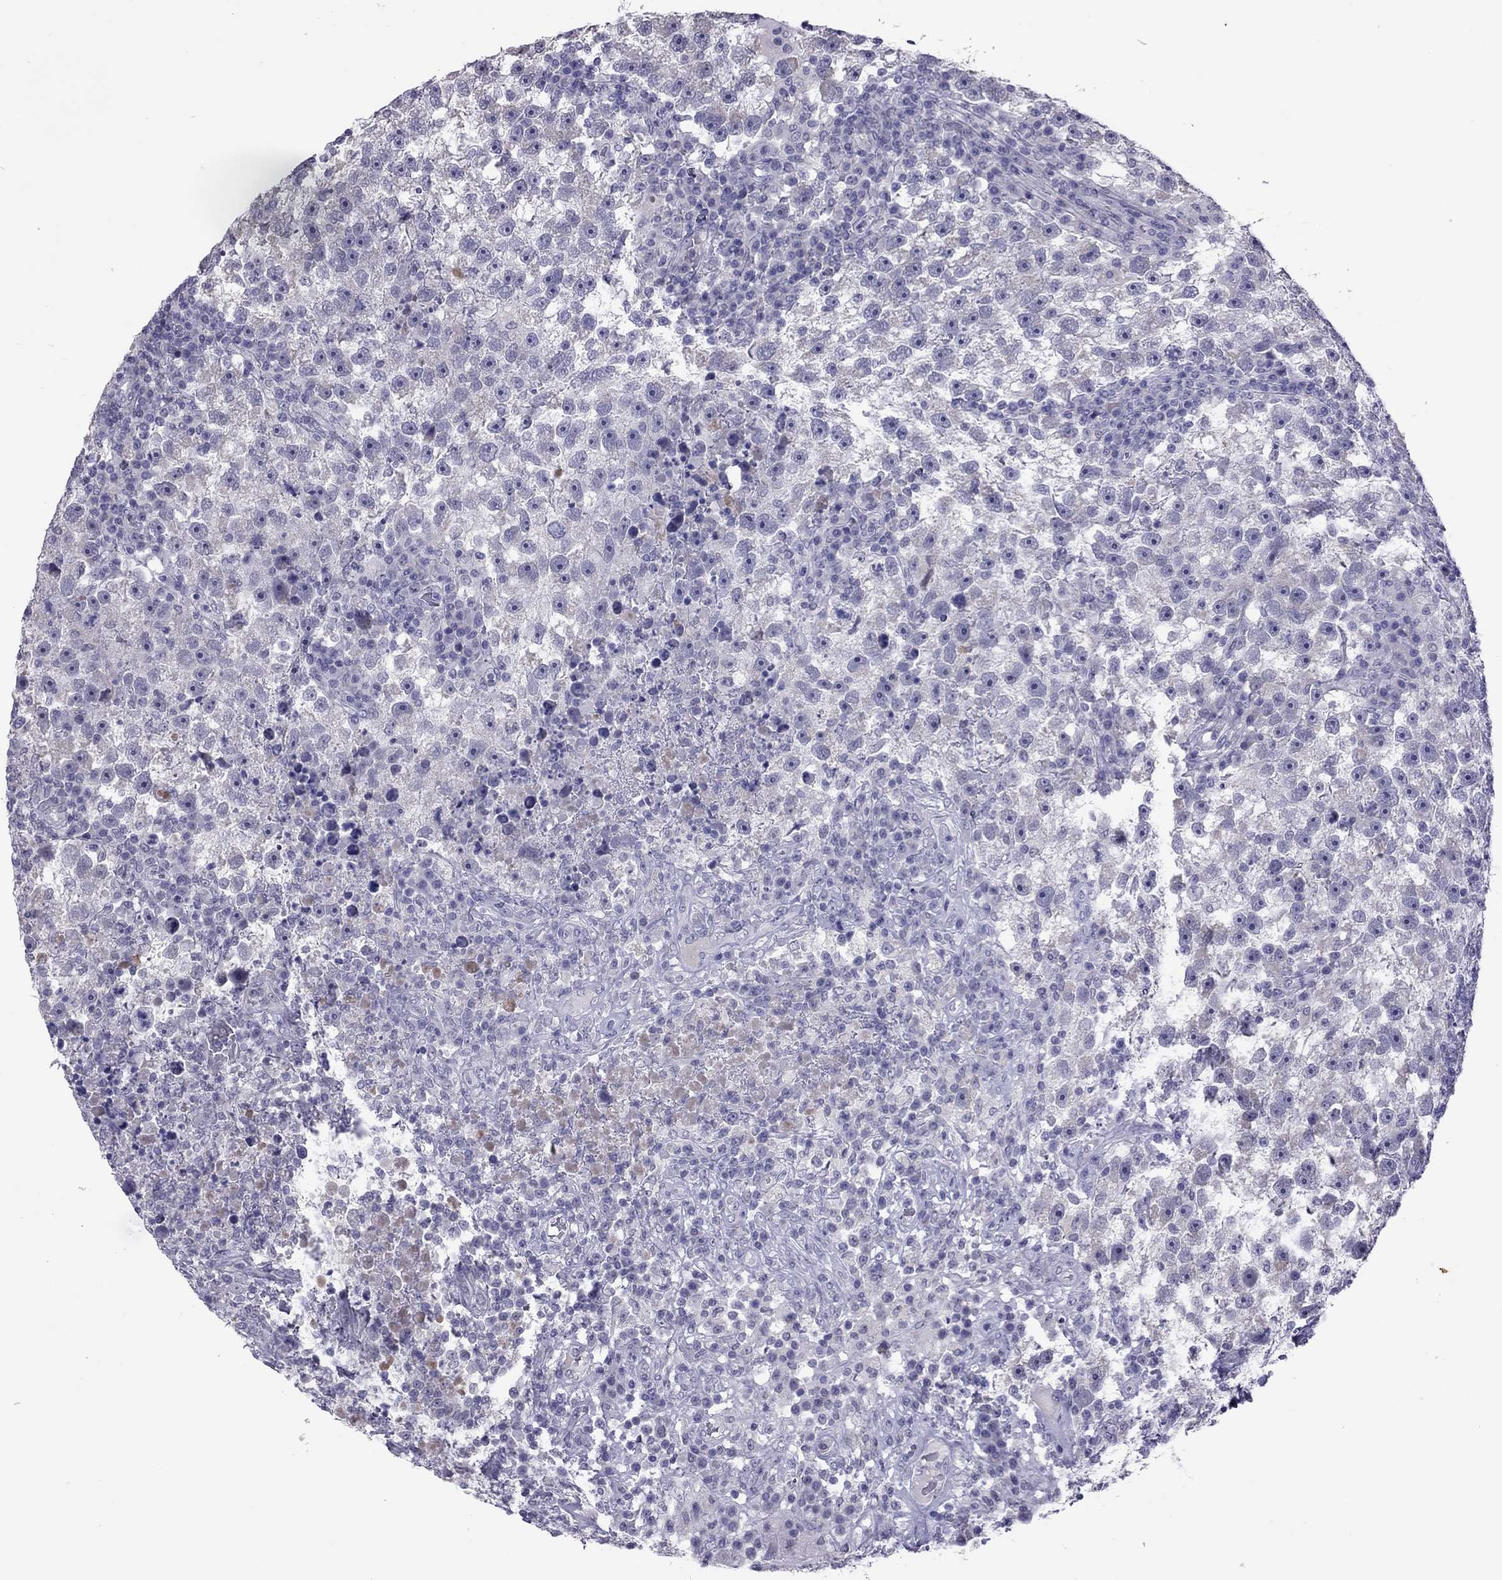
{"staining": {"intensity": "negative", "quantity": "none", "location": "none"}, "tissue": "testis cancer", "cell_type": "Tumor cells", "image_type": "cancer", "snomed": [{"axis": "morphology", "description": "Seminoma, NOS"}, {"axis": "topography", "description": "Testis"}], "caption": "Image shows no protein positivity in tumor cells of testis seminoma tissue.", "gene": "PPP1R3A", "patient": {"sex": "male", "age": 47}}